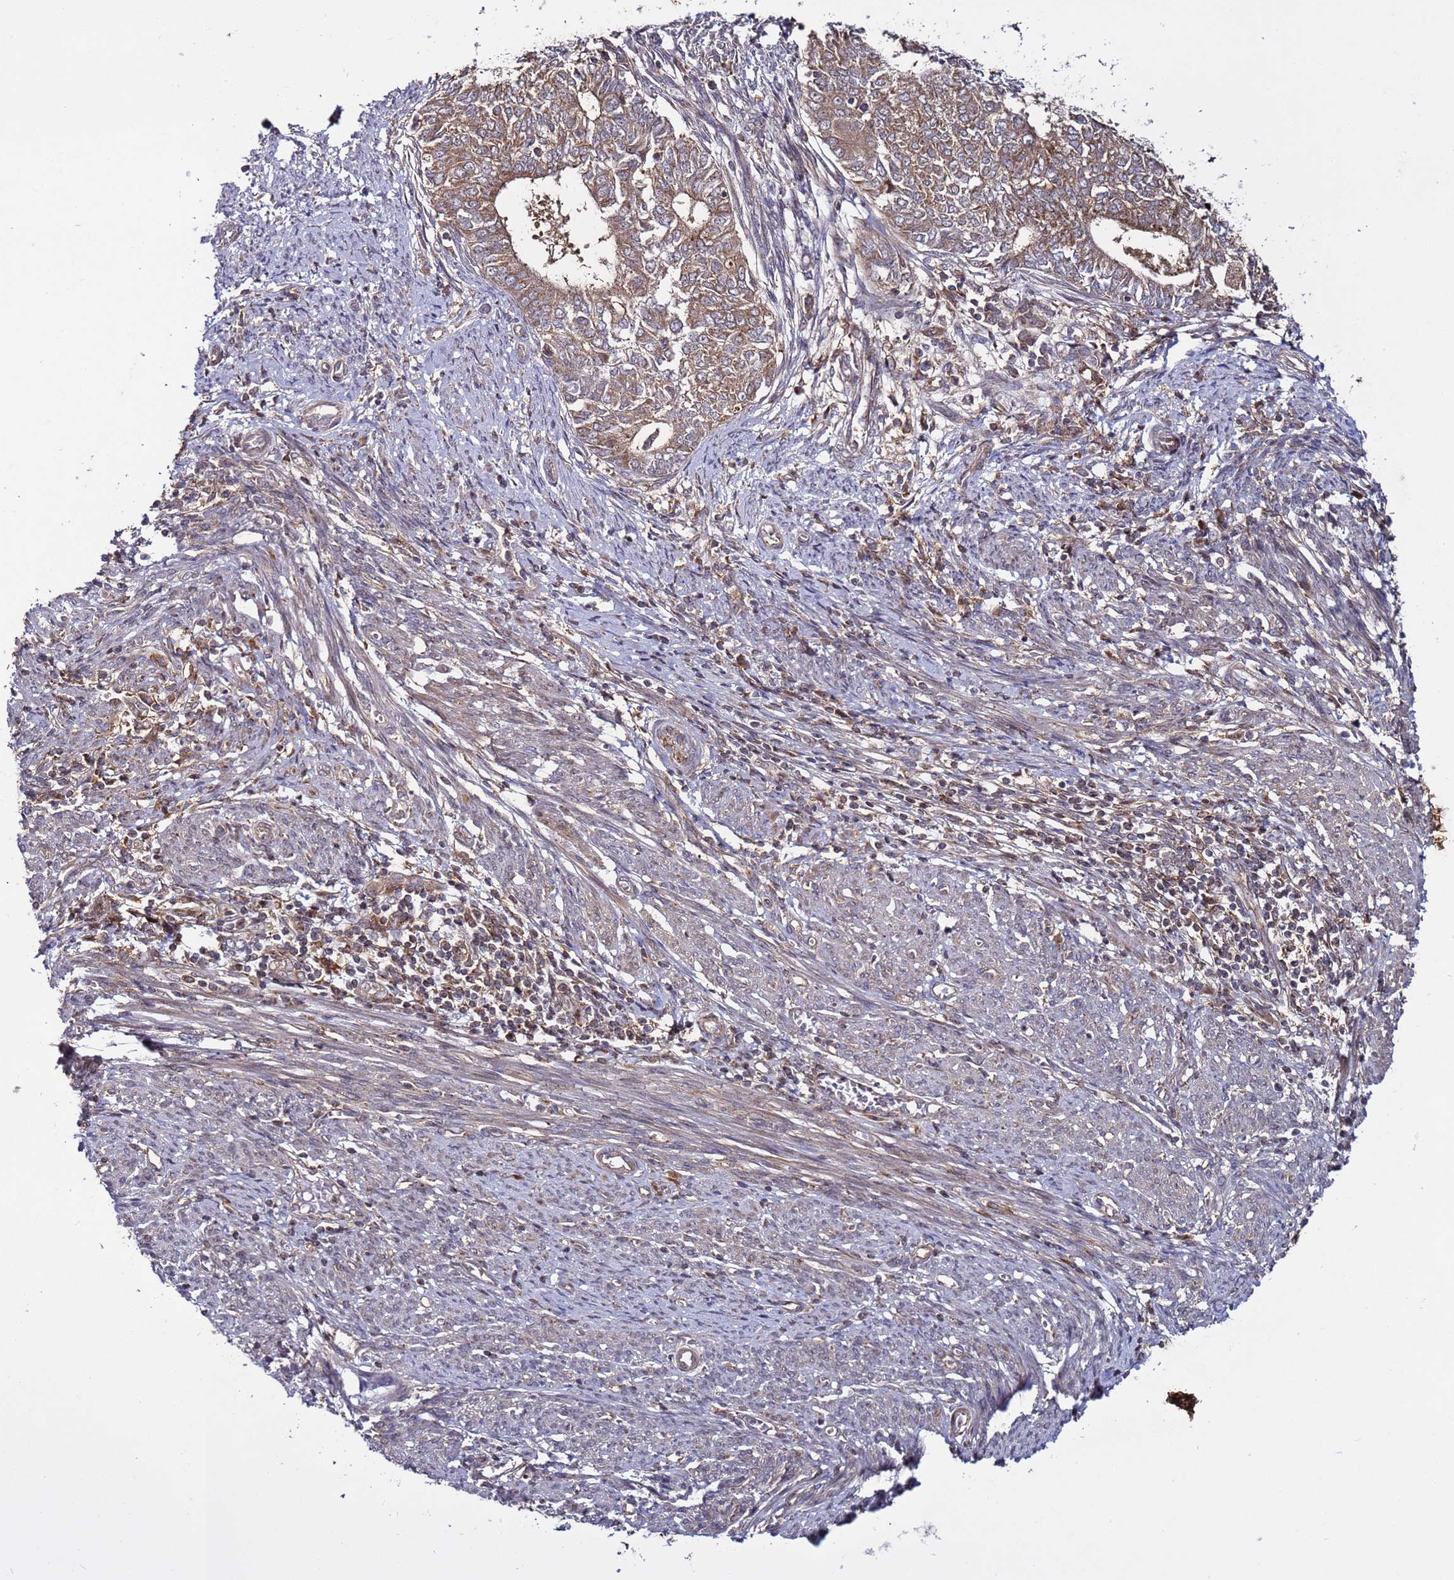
{"staining": {"intensity": "moderate", "quantity": ">75%", "location": "cytoplasmic/membranous"}, "tissue": "endometrial cancer", "cell_type": "Tumor cells", "image_type": "cancer", "snomed": [{"axis": "morphology", "description": "Adenocarcinoma, NOS"}, {"axis": "topography", "description": "Endometrium"}], "caption": "Moderate cytoplasmic/membranous expression for a protein is appreciated in about >75% of tumor cells of adenocarcinoma (endometrial) using immunohistochemistry (IHC).", "gene": "TMEM176B", "patient": {"sex": "female", "age": 62}}